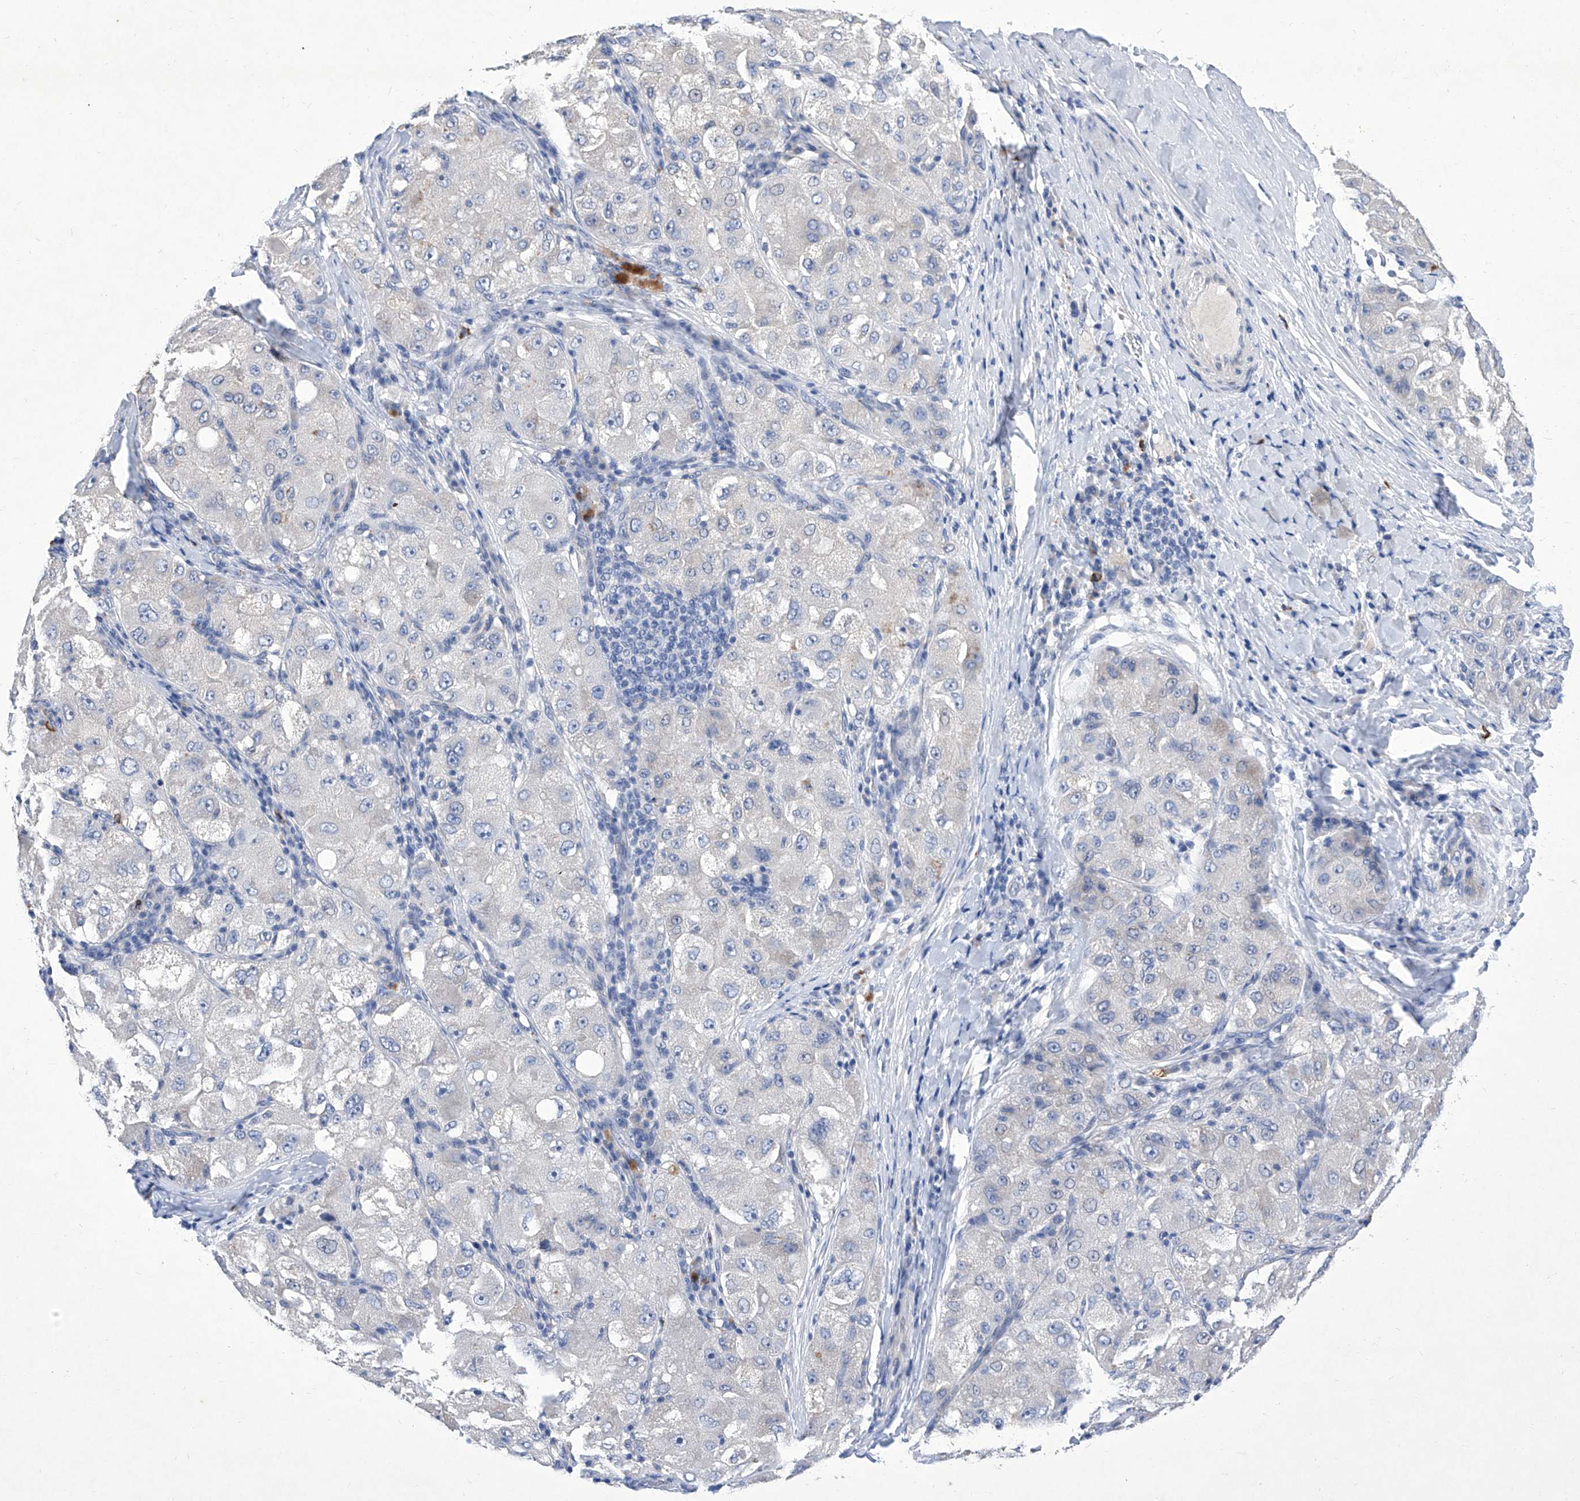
{"staining": {"intensity": "negative", "quantity": "none", "location": "none"}, "tissue": "liver cancer", "cell_type": "Tumor cells", "image_type": "cancer", "snomed": [{"axis": "morphology", "description": "Carcinoma, Hepatocellular, NOS"}, {"axis": "topography", "description": "Liver"}], "caption": "Tumor cells show no significant positivity in liver hepatocellular carcinoma.", "gene": "IFNL2", "patient": {"sex": "male", "age": 80}}